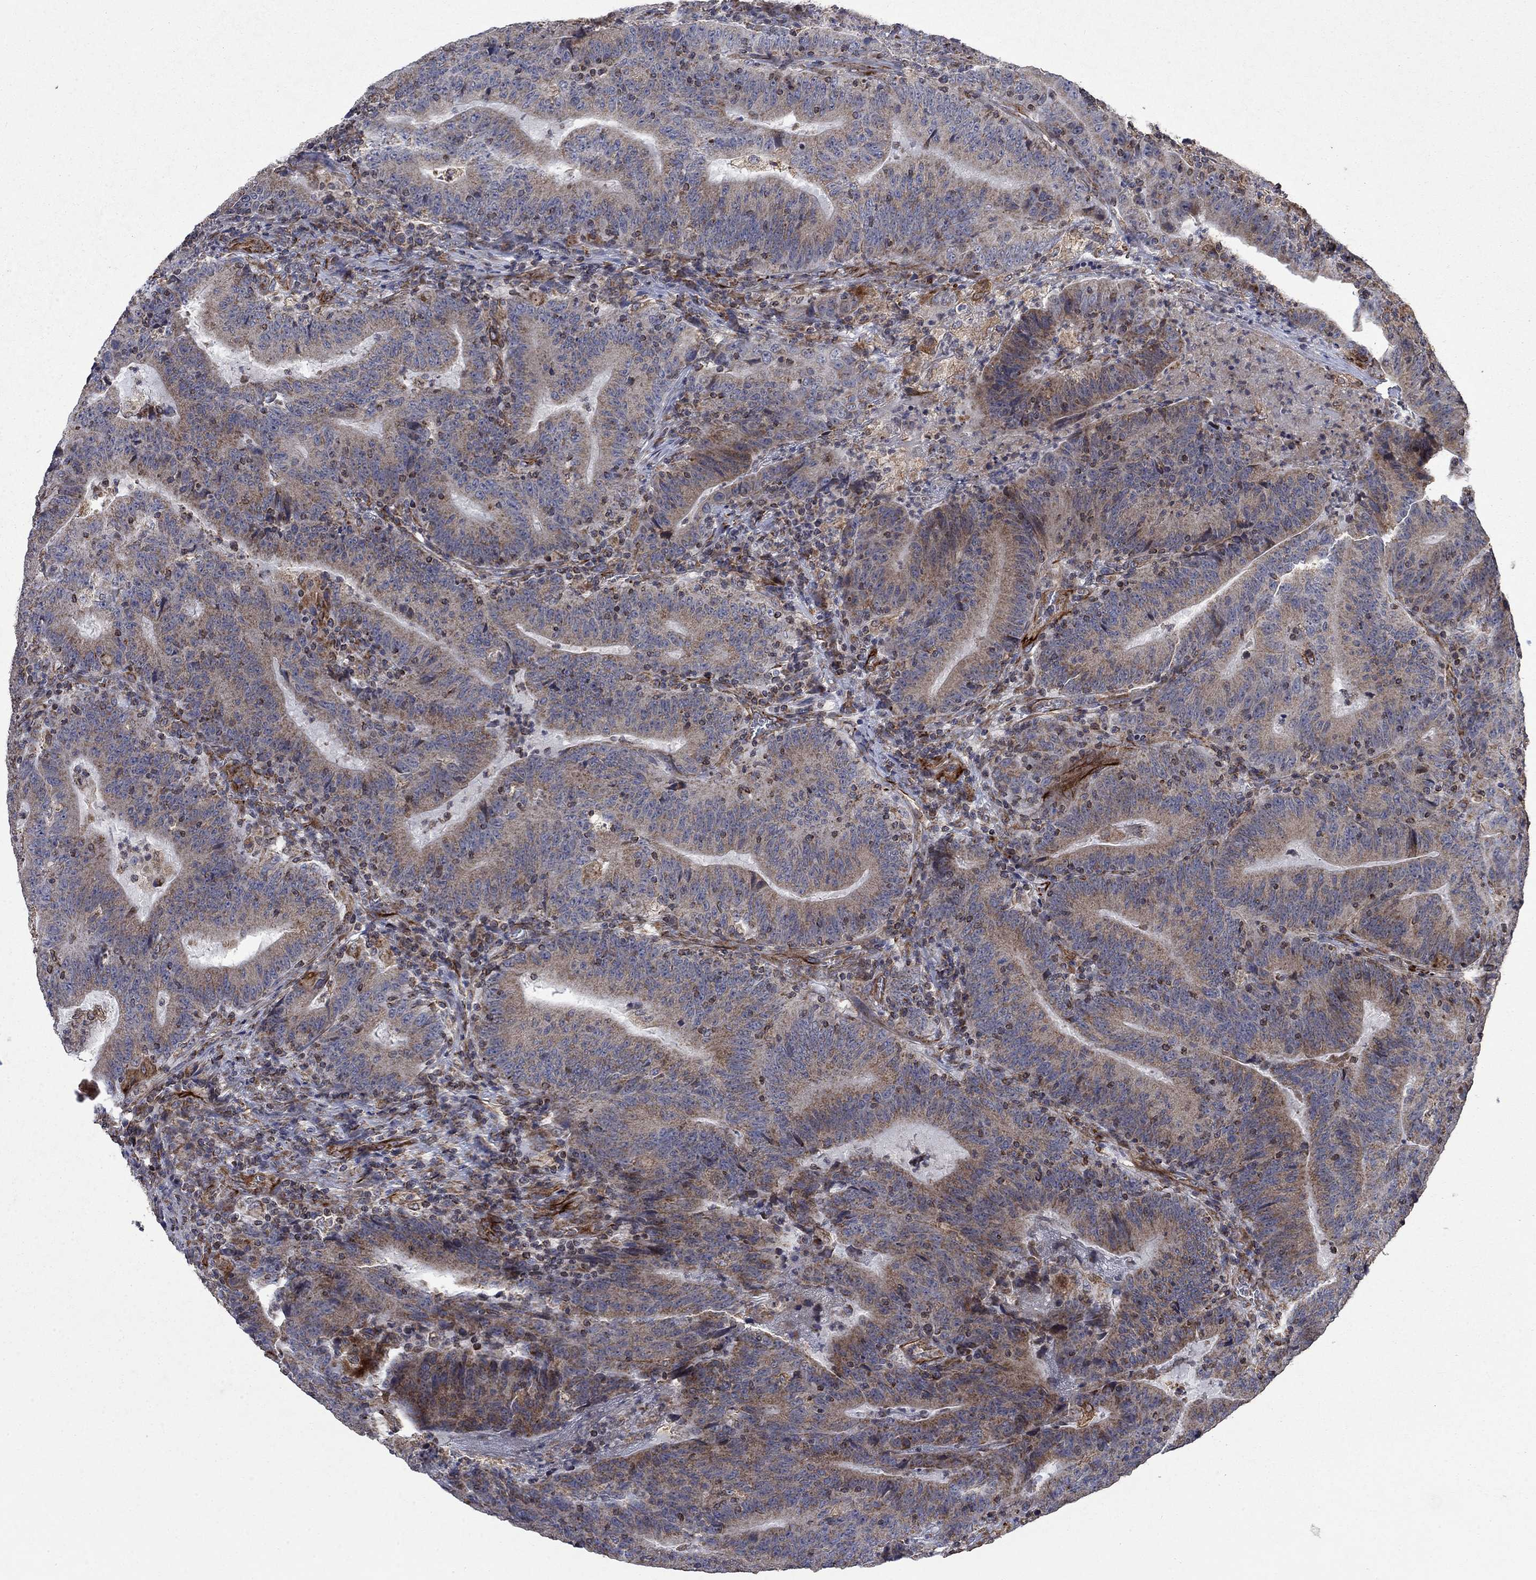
{"staining": {"intensity": "weak", "quantity": "25%-75%", "location": "cytoplasmic/membranous"}, "tissue": "colorectal cancer", "cell_type": "Tumor cells", "image_type": "cancer", "snomed": [{"axis": "morphology", "description": "Adenocarcinoma, NOS"}, {"axis": "topography", "description": "Colon"}], "caption": "Colorectal cancer (adenocarcinoma) stained for a protein (brown) exhibits weak cytoplasmic/membranous positive expression in about 25%-75% of tumor cells.", "gene": "NDUFC1", "patient": {"sex": "female", "age": 75}}